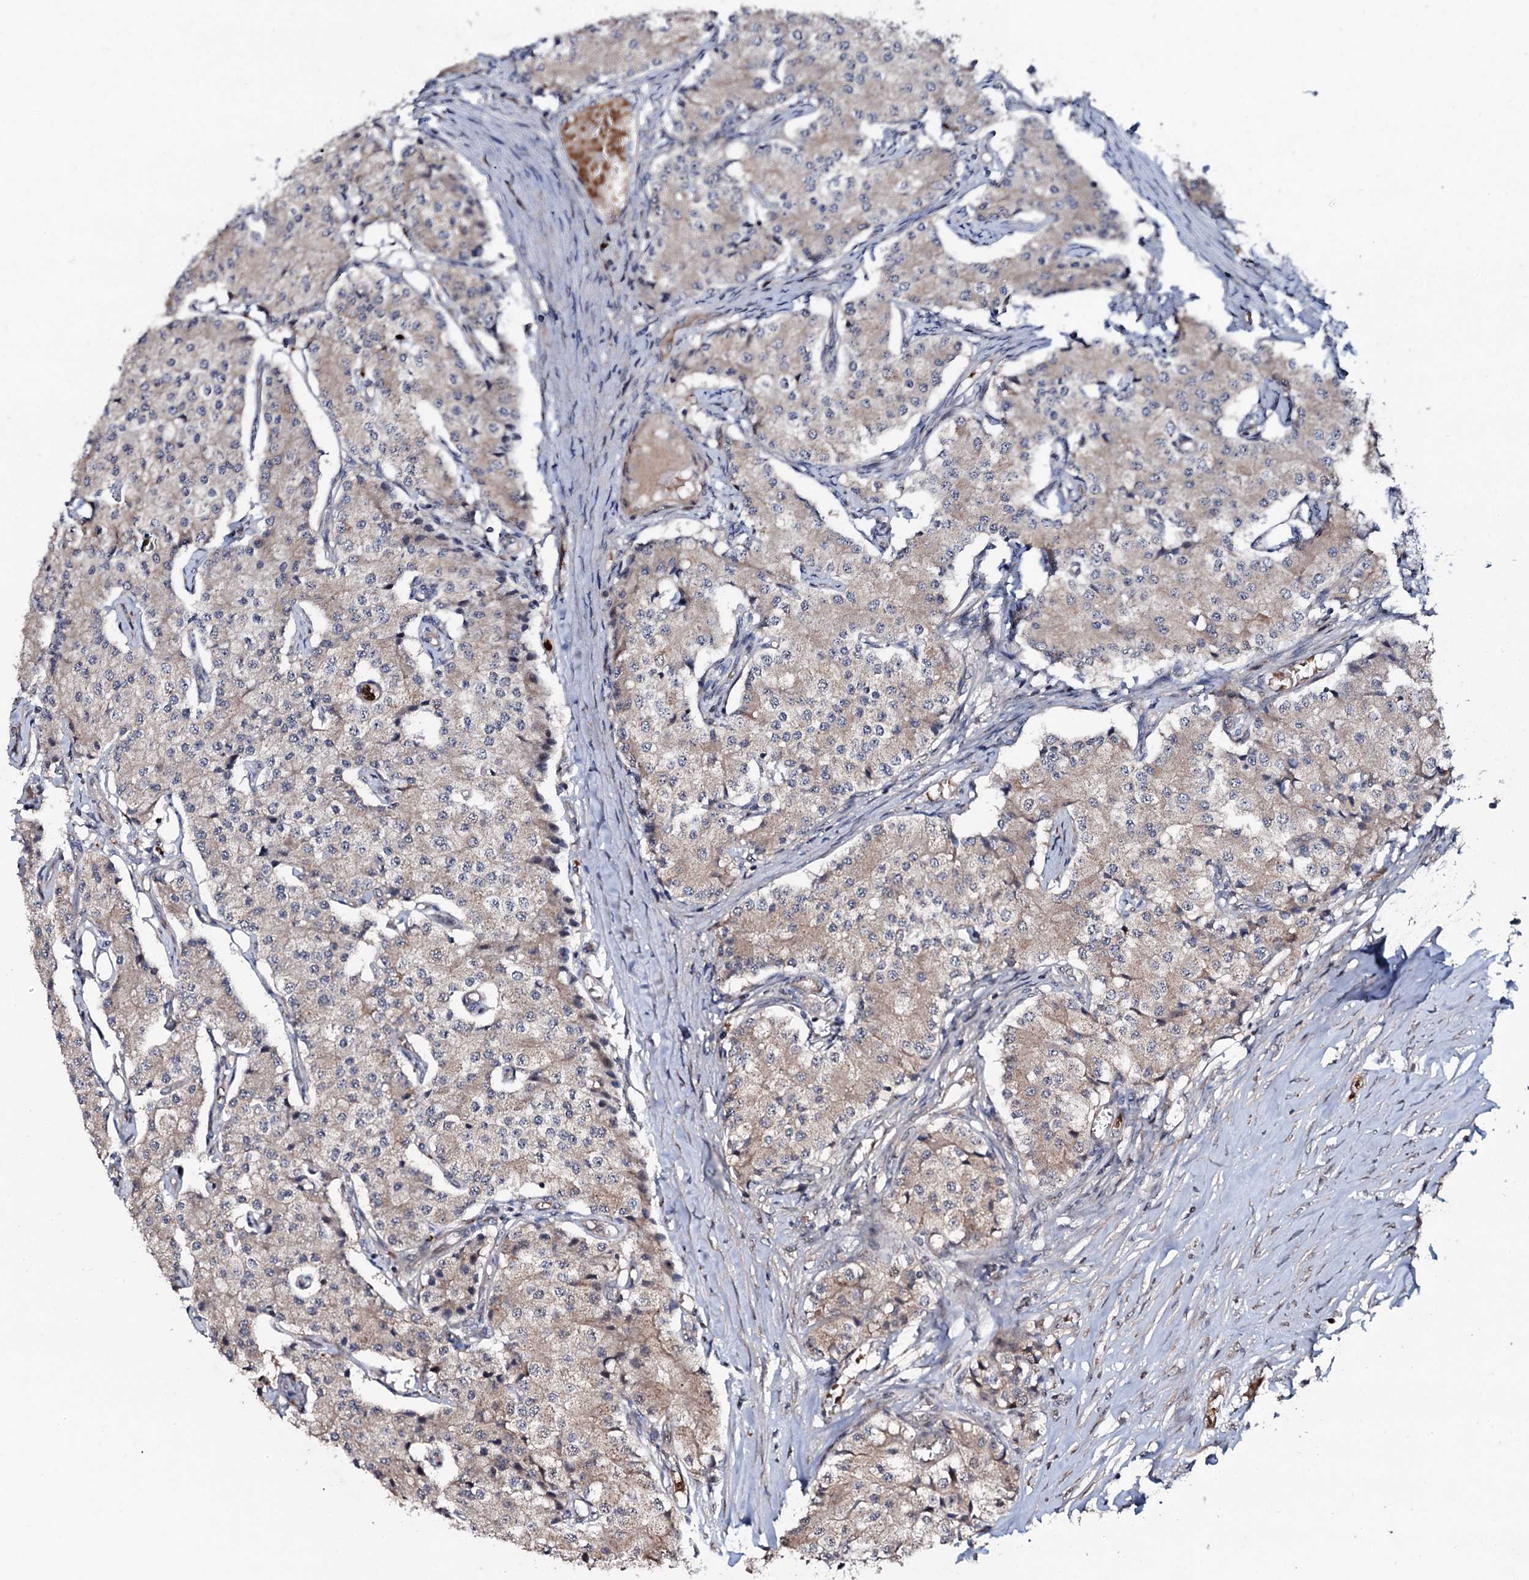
{"staining": {"intensity": "weak", "quantity": "25%-75%", "location": "cytoplasmic/membranous"}, "tissue": "carcinoid", "cell_type": "Tumor cells", "image_type": "cancer", "snomed": [{"axis": "morphology", "description": "Carcinoid, malignant, NOS"}, {"axis": "topography", "description": "Colon"}], "caption": "Weak cytoplasmic/membranous expression for a protein is present in approximately 25%-75% of tumor cells of malignant carcinoid using immunohistochemistry (IHC).", "gene": "COG6", "patient": {"sex": "female", "age": 52}}